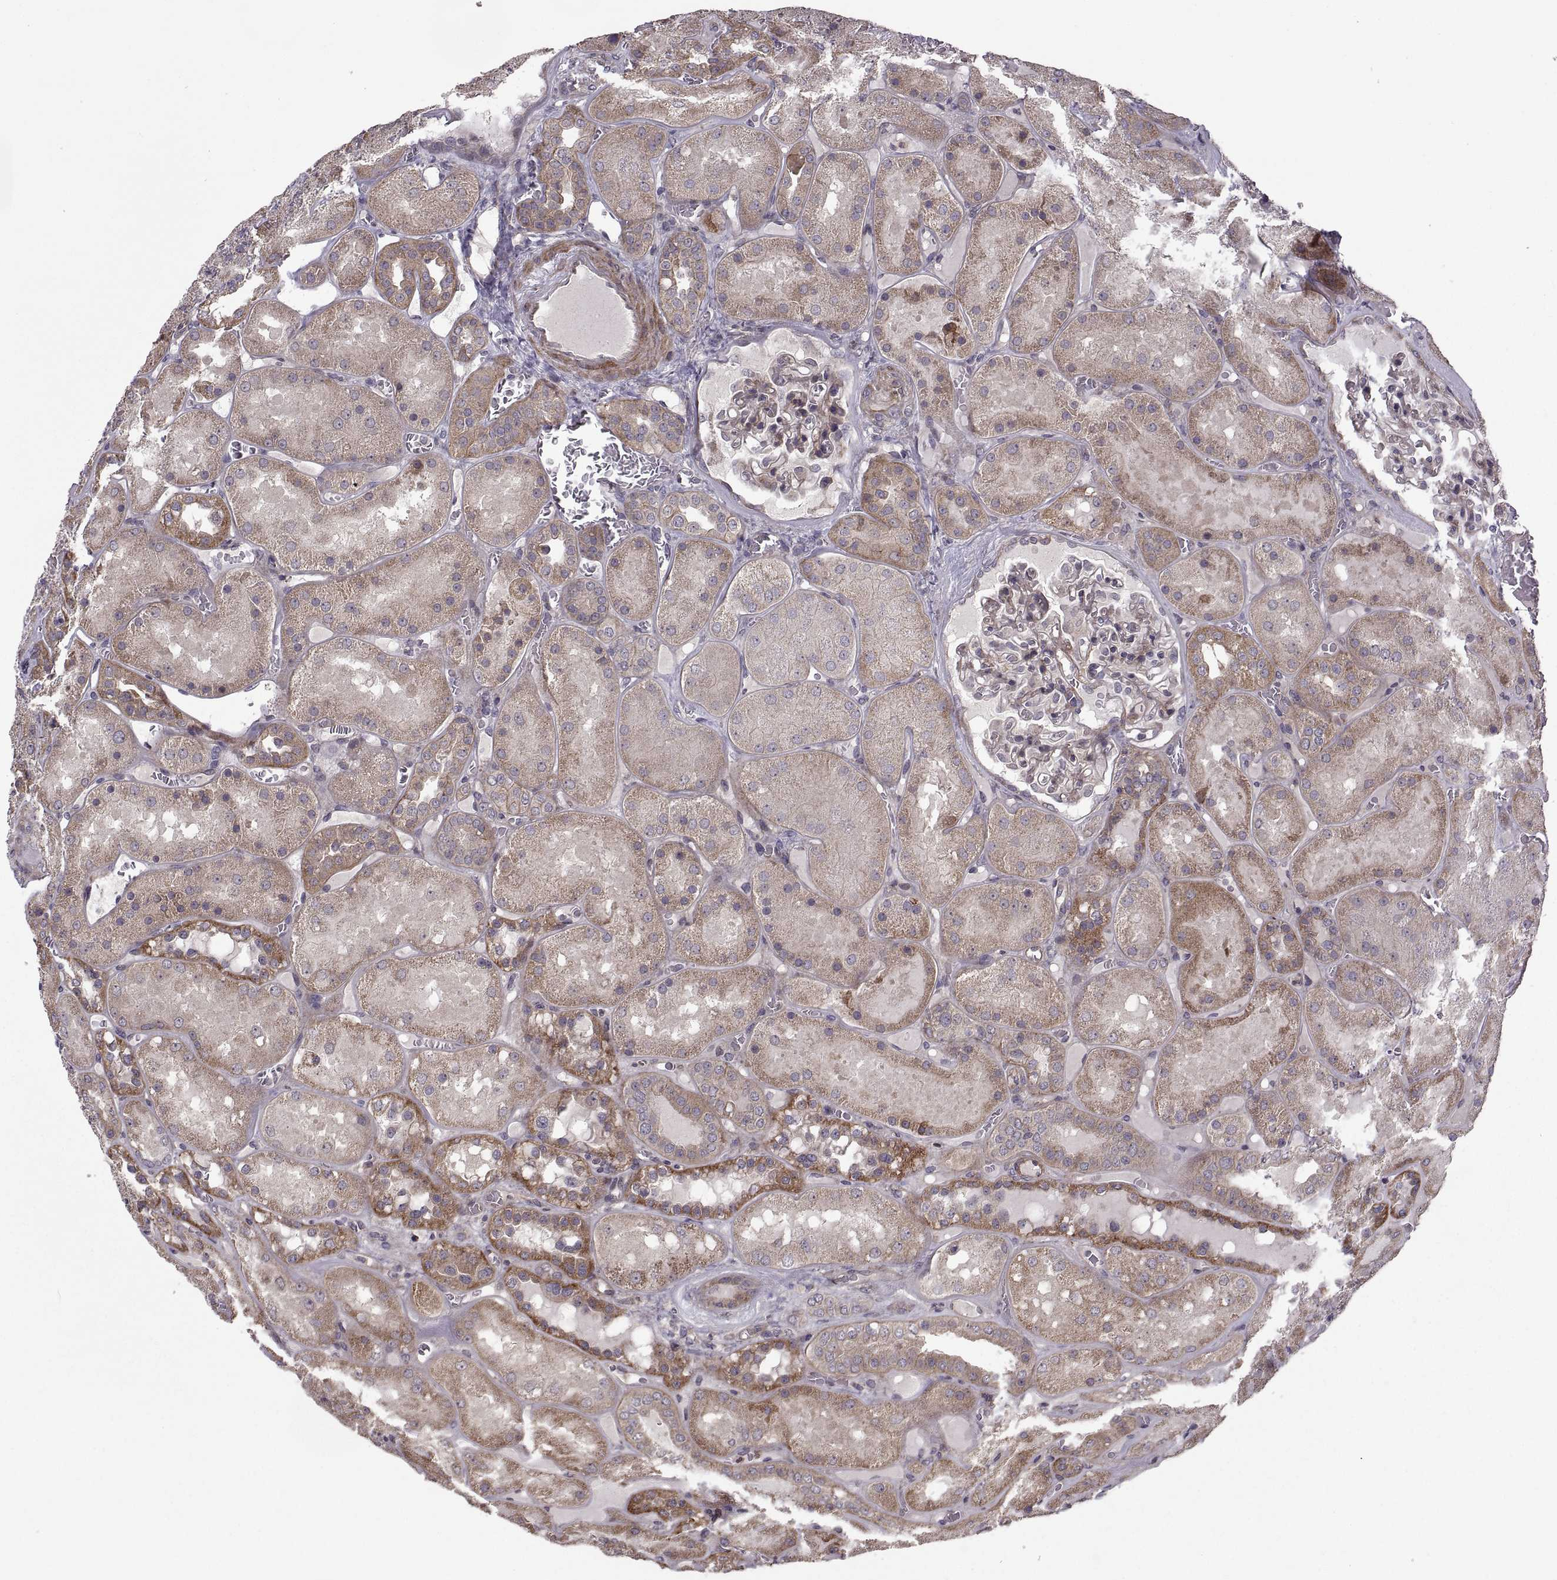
{"staining": {"intensity": "moderate", "quantity": "<25%", "location": "cytoplasmic/membranous"}, "tissue": "kidney", "cell_type": "Cells in glomeruli", "image_type": "normal", "snomed": [{"axis": "morphology", "description": "Normal tissue, NOS"}, {"axis": "topography", "description": "Kidney"}], "caption": "IHC (DAB) staining of unremarkable human kidney shows moderate cytoplasmic/membranous protein positivity in approximately <25% of cells in glomeruli. The staining was performed using DAB (3,3'-diaminobenzidine), with brown indicating positive protein expression. Nuclei are stained blue with hematoxylin.", "gene": "PMM2", "patient": {"sex": "male", "age": 73}}